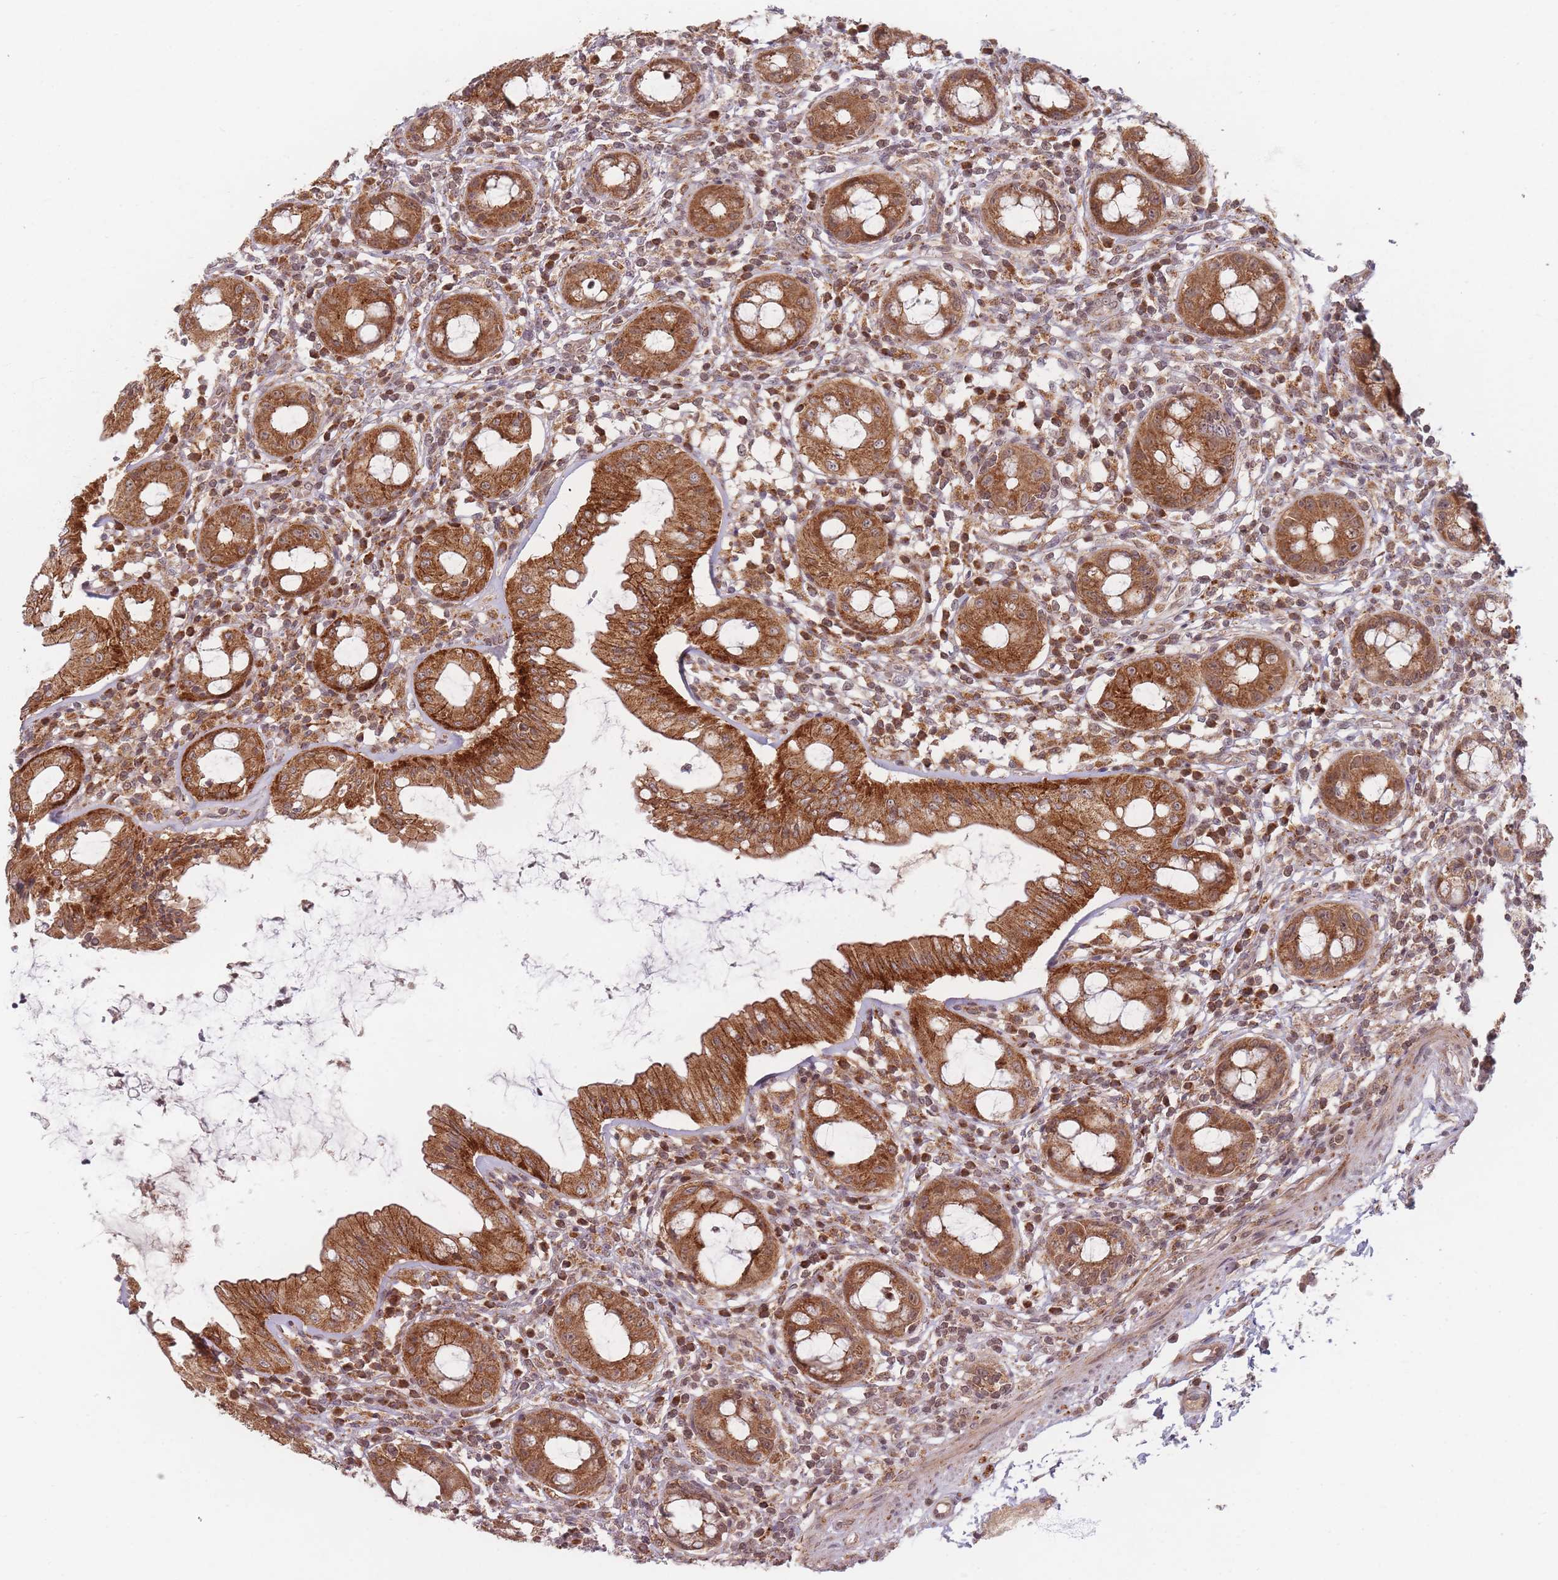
{"staining": {"intensity": "strong", "quantity": ">75%", "location": "cytoplasmic/membranous"}, "tissue": "rectum", "cell_type": "Glandular cells", "image_type": "normal", "snomed": [{"axis": "morphology", "description": "Normal tissue, NOS"}, {"axis": "topography", "description": "Rectum"}], "caption": "A brown stain shows strong cytoplasmic/membranous staining of a protein in glandular cells of benign human rectum. (DAB = brown stain, brightfield microscopy at high magnification).", "gene": "RADX", "patient": {"sex": "female", "age": 57}}